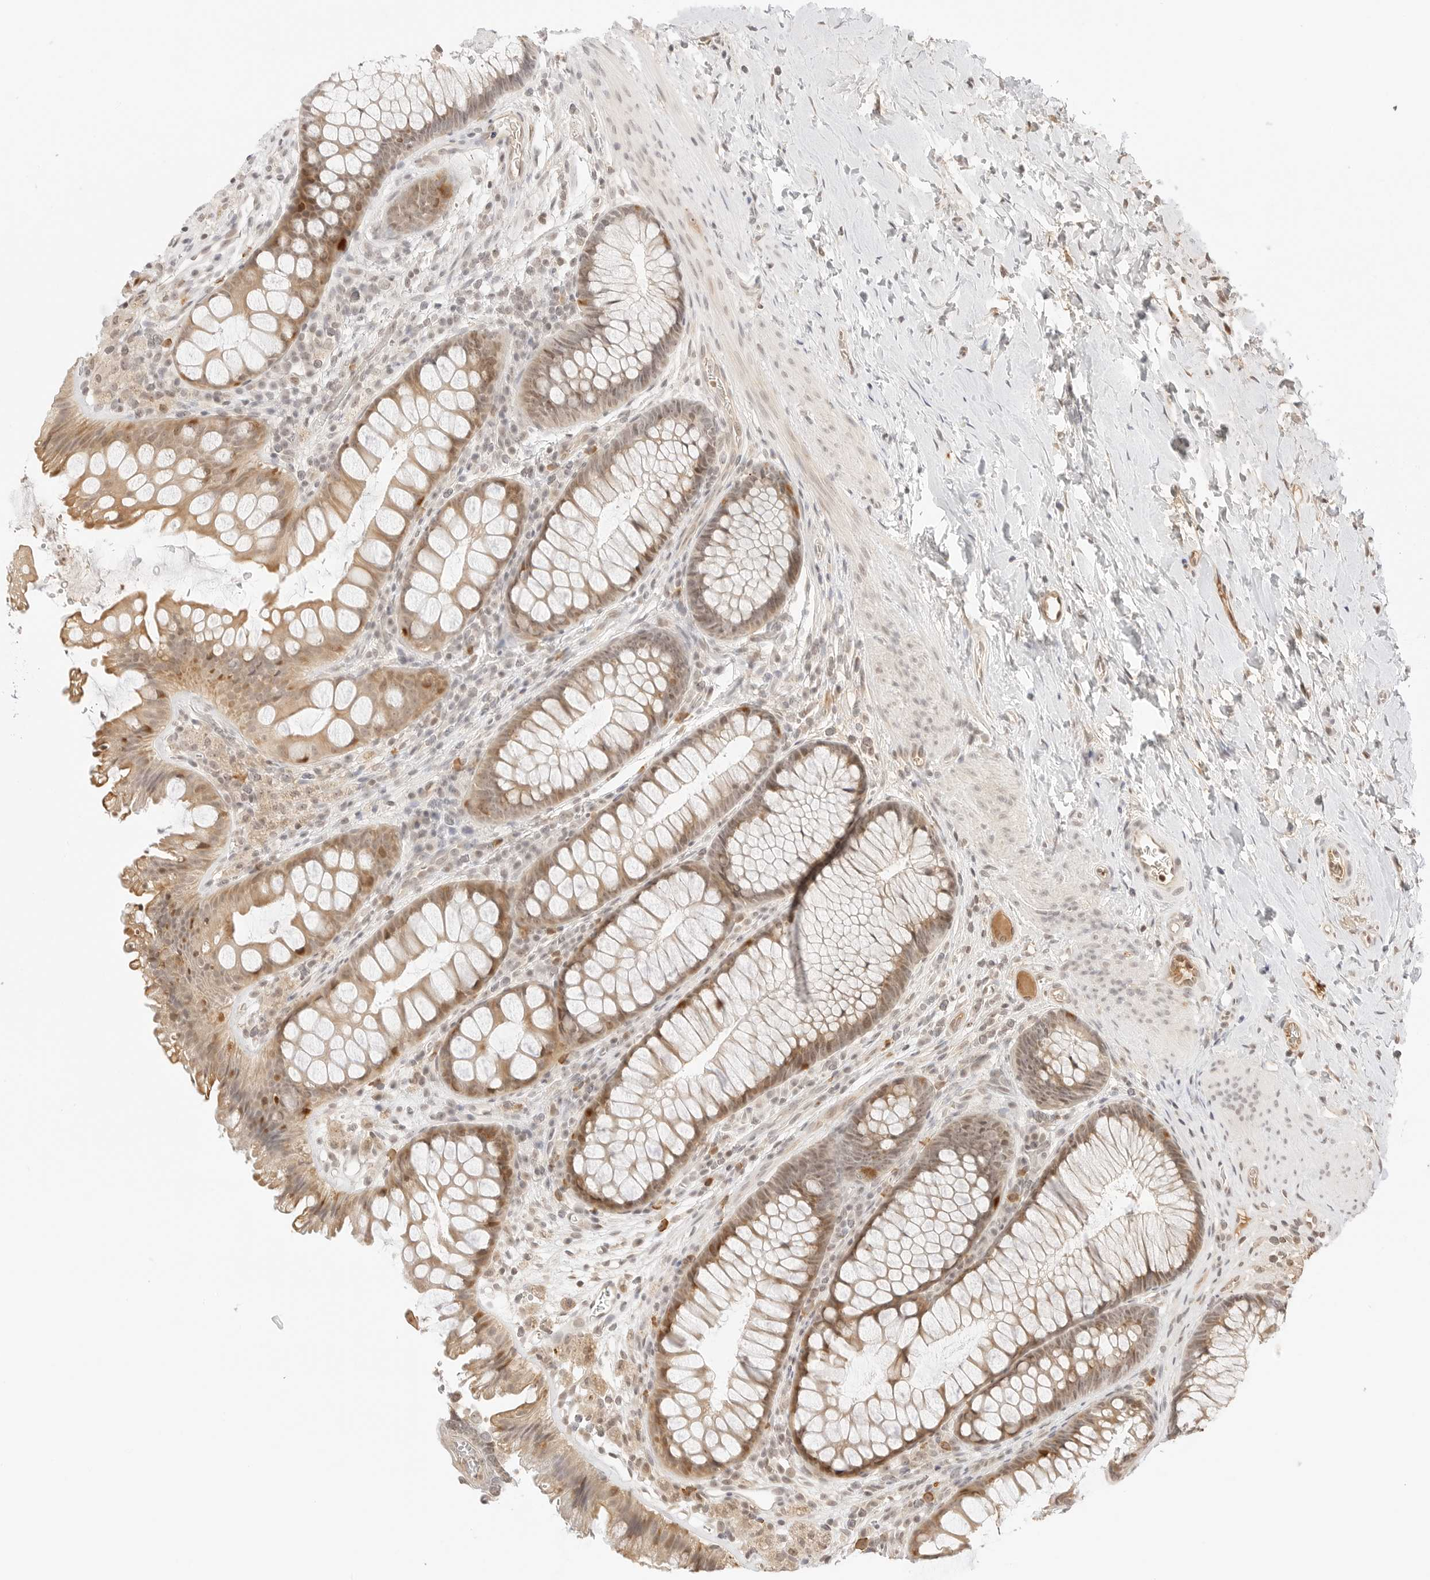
{"staining": {"intensity": "moderate", "quantity": "25%-75%", "location": "cytoplasmic/membranous"}, "tissue": "colon", "cell_type": "Endothelial cells", "image_type": "normal", "snomed": [{"axis": "morphology", "description": "Normal tissue, NOS"}, {"axis": "topography", "description": "Colon"}], "caption": "Immunohistochemical staining of benign human colon displays medium levels of moderate cytoplasmic/membranous positivity in approximately 25%-75% of endothelial cells. Using DAB (3,3'-diaminobenzidine) (brown) and hematoxylin (blue) stains, captured at high magnification using brightfield microscopy.", "gene": "SEPTIN4", "patient": {"sex": "female", "age": 62}}